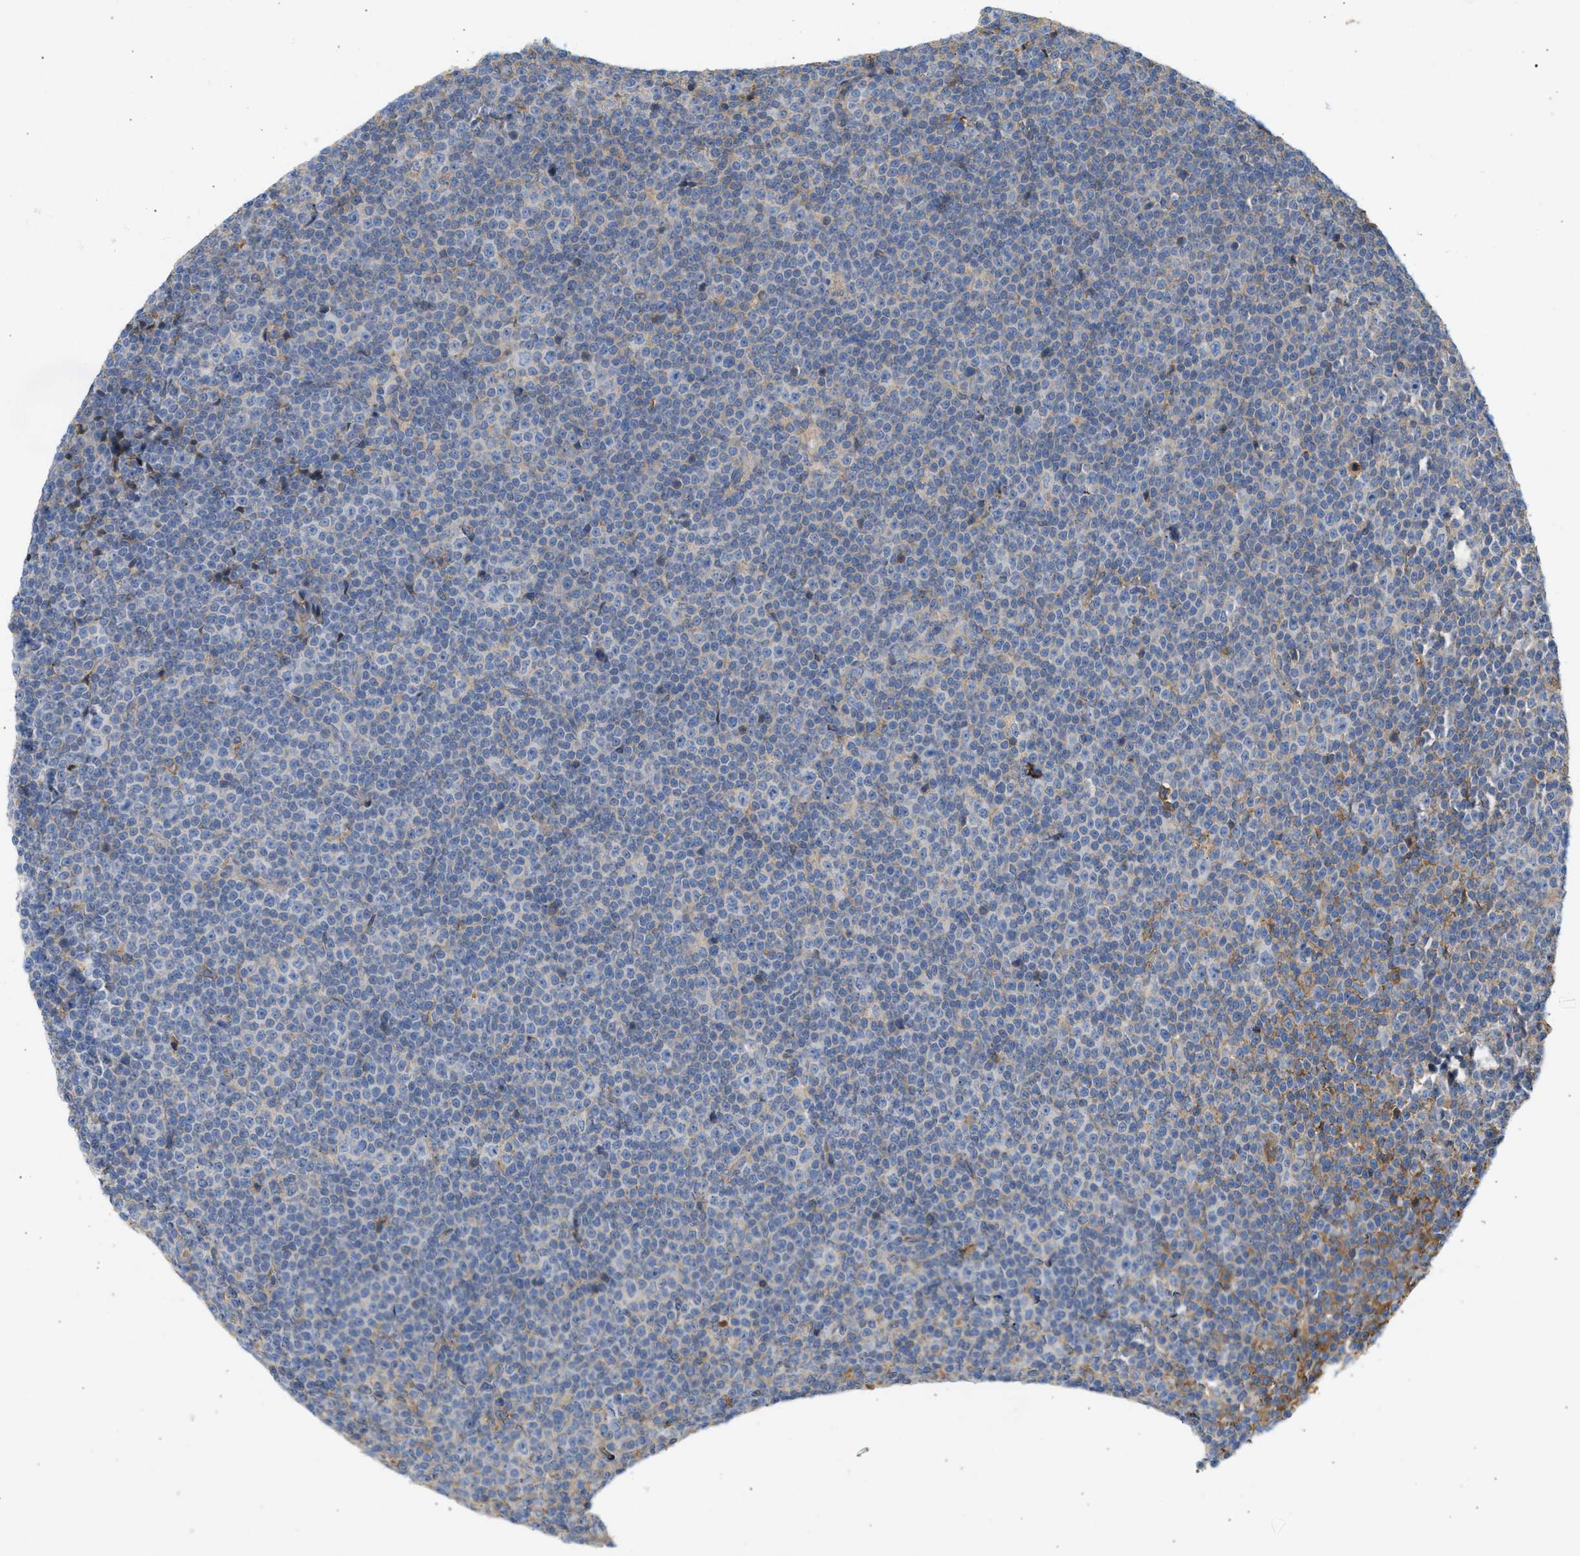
{"staining": {"intensity": "negative", "quantity": "none", "location": "none"}, "tissue": "lymphoma", "cell_type": "Tumor cells", "image_type": "cancer", "snomed": [{"axis": "morphology", "description": "Malignant lymphoma, non-Hodgkin's type, Low grade"}, {"axis": "topography", "description": "Lymph node"}], "caption": "Tumor cells are negative for brown protein staining in lymphoma.", "gene": "F8", "patient": {"sex": "female", "age": 67}}